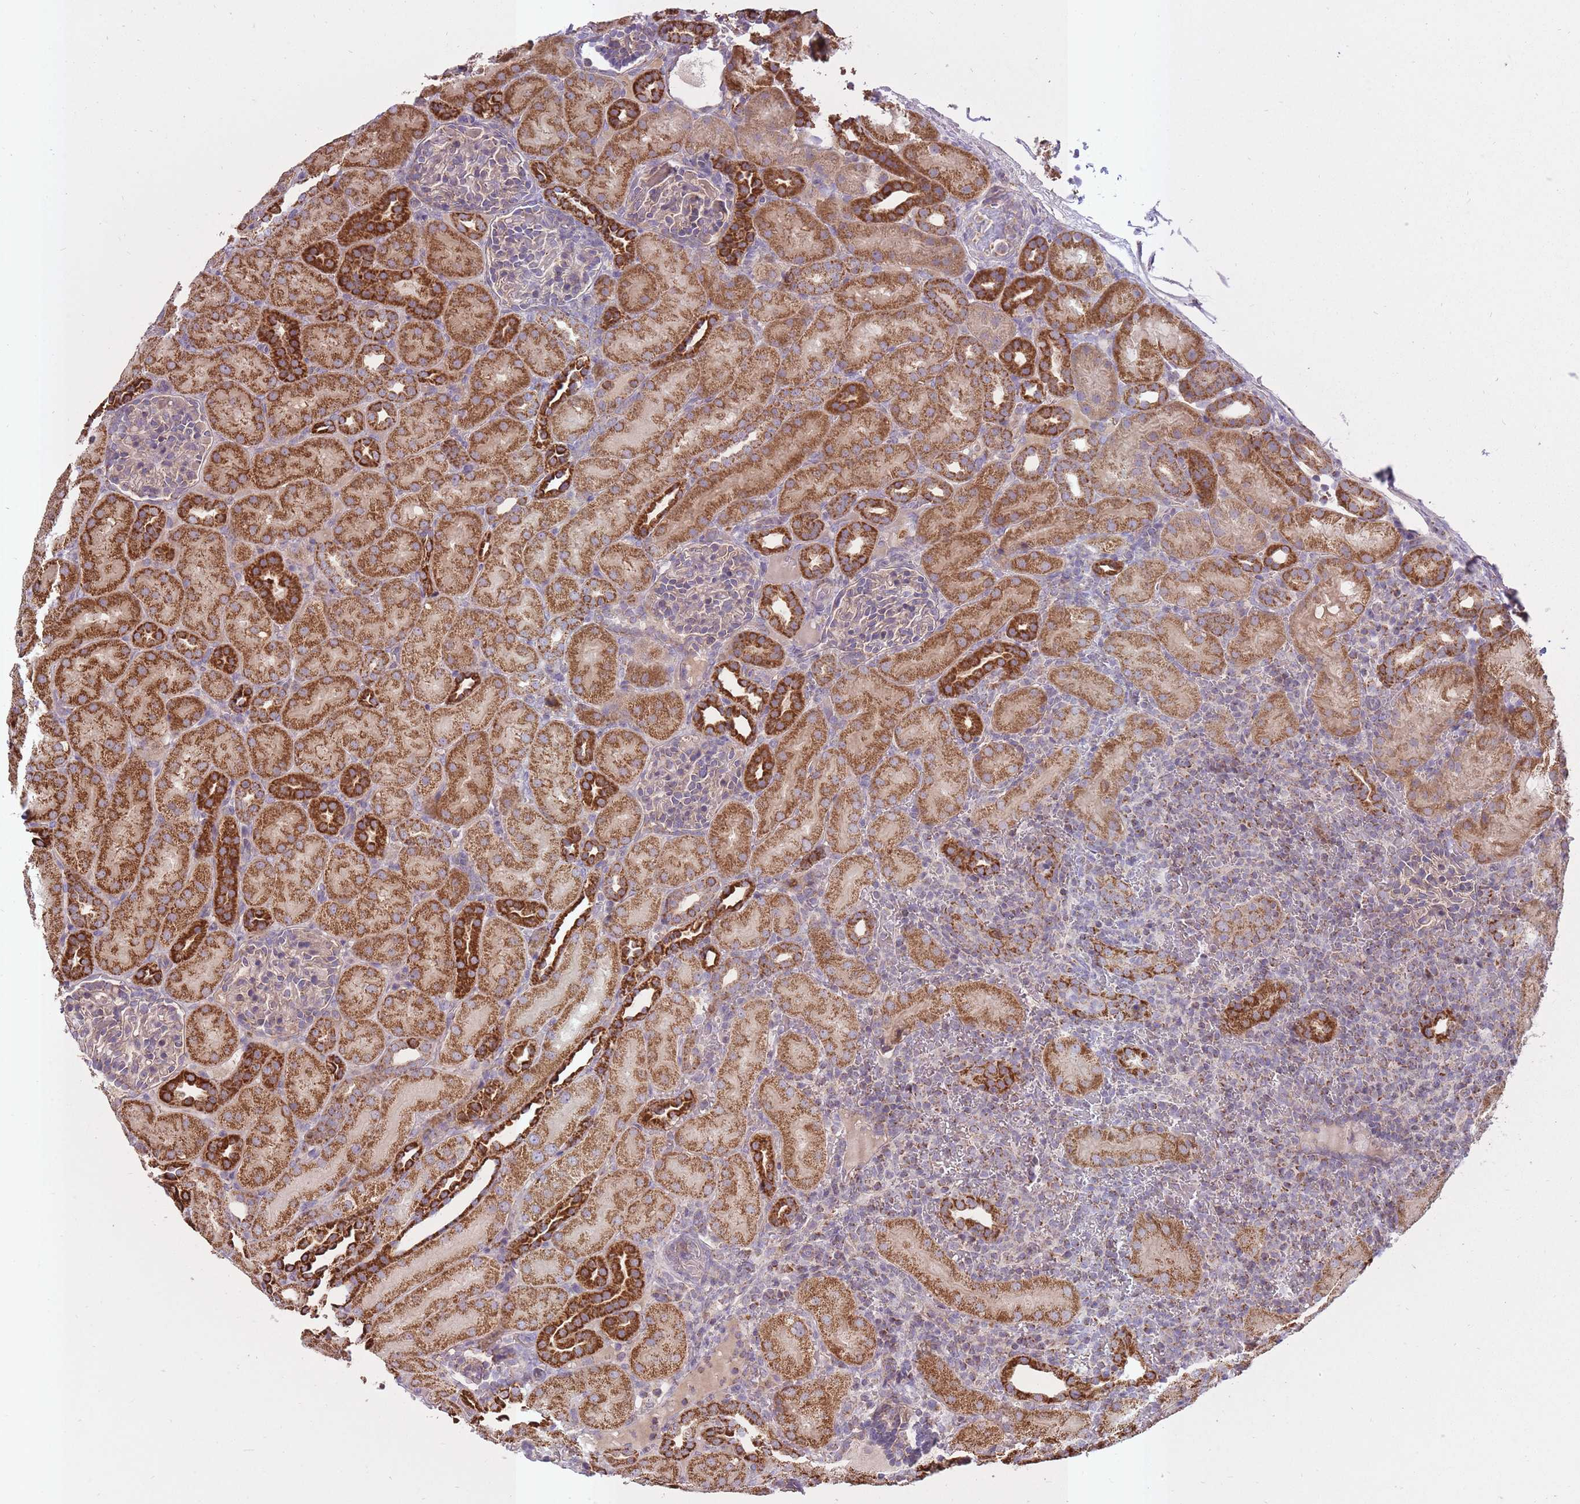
{"staining": {"intensity": "weak", "quantity": "<25%", "location": "cytoplasmic/membranous"}, "tissue": "kidney", "cell_type": "Cells in glomeruli", "image_type": "normal", "snomed": [{"axis": "morphology", "description": "Normal tissue, NOS"}, {"axis": "topography", "description": "Kidney"}], "caption": "DAB immunohistochemical staining of normal kidney exhibits no significant expression in cells in glomeruli. Brightfield microscopy of immunohistochemistry stained with DAB (3,3'-diaminobenzidine) (brown) and hematoxylin (blue), captured at high magnification.", "gene": "LIN7C", "patient": {"sex": "male", "age": 1}}